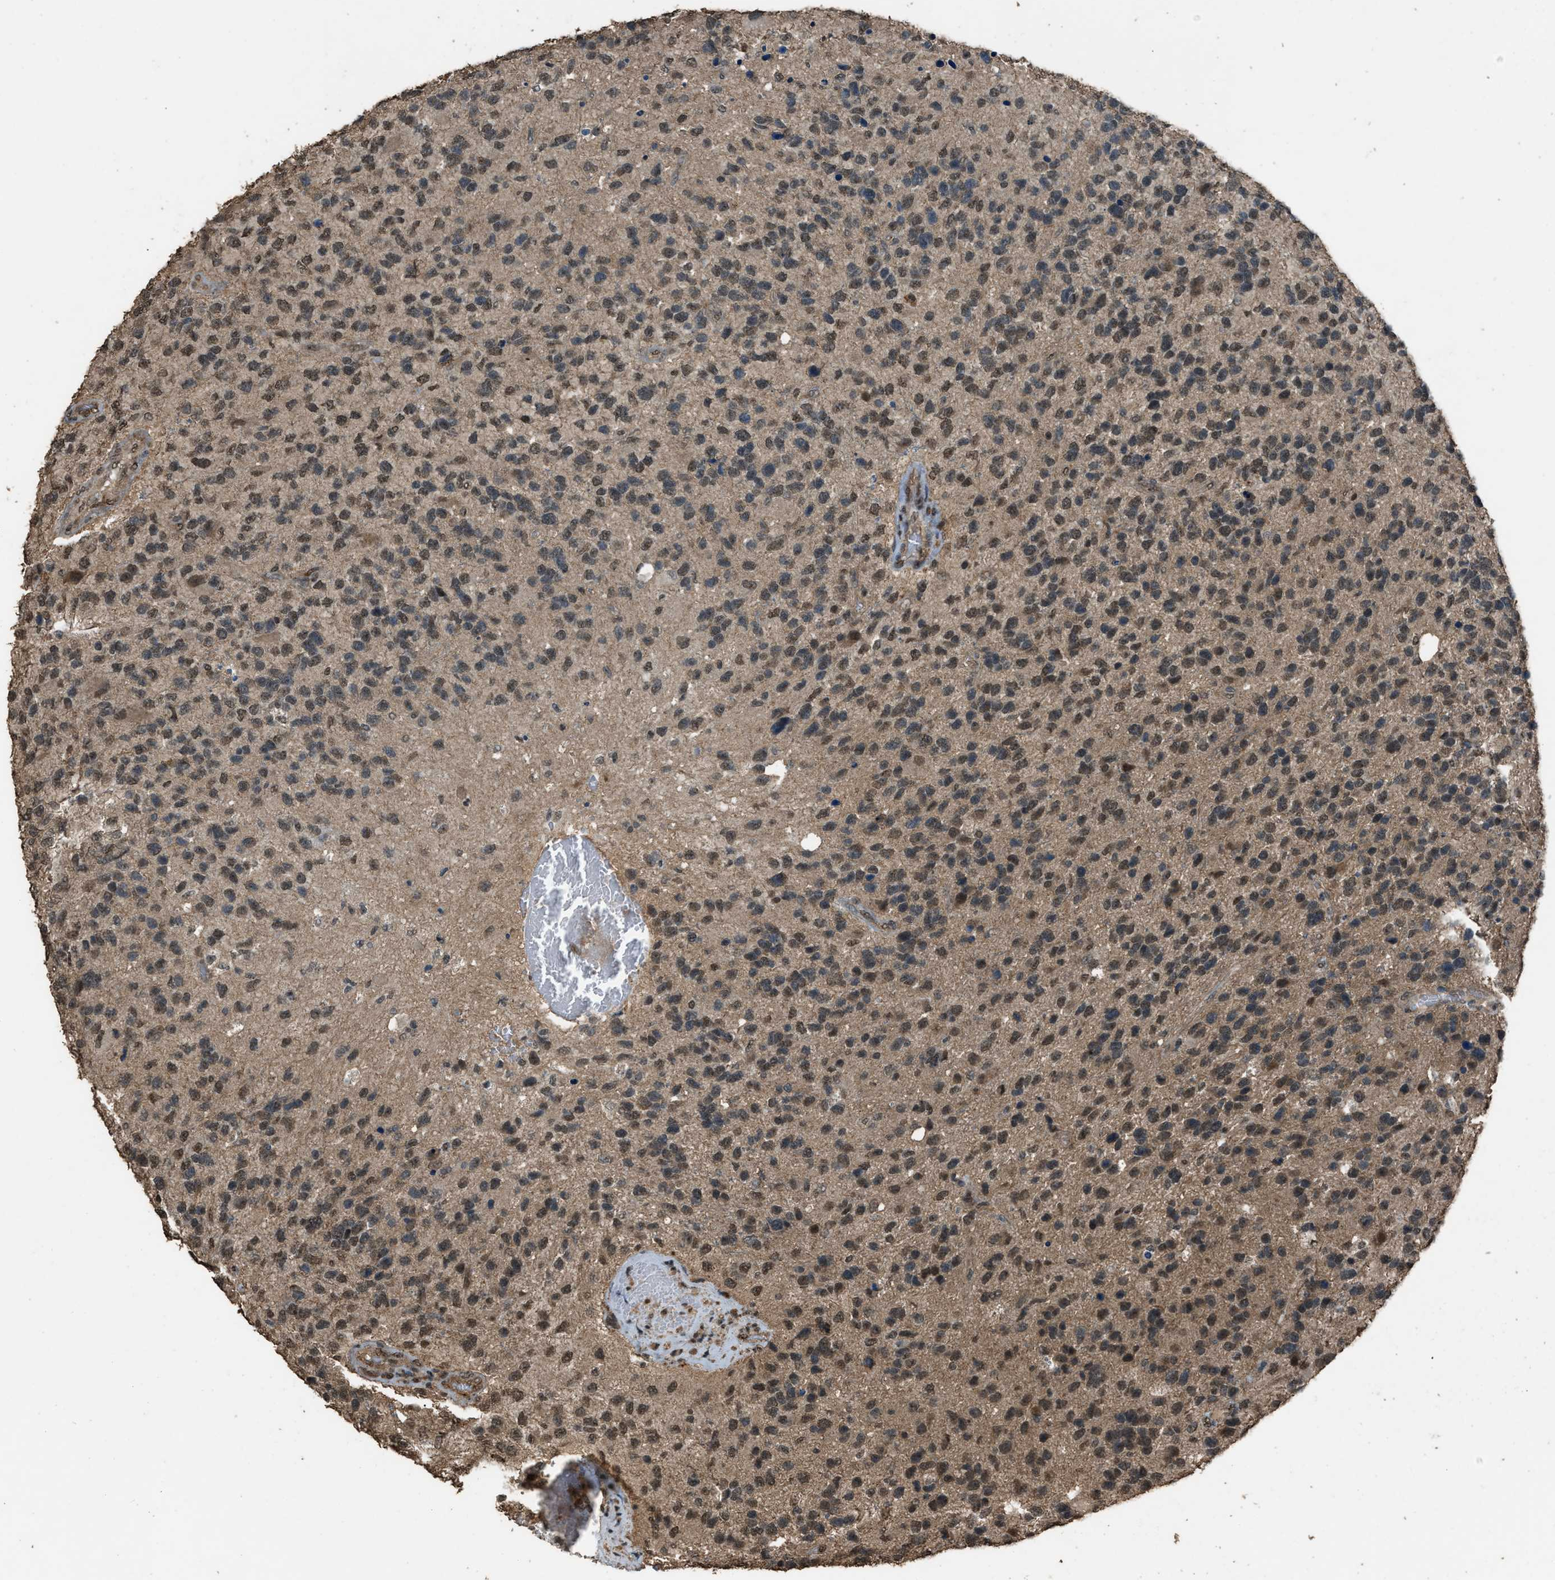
{"staining": {"intensity": "moderate", "quantity": ">75%", "location": "nuclear"}, "tissue": "glioma", "cell_type": "Tumor cells", "image_type": "cancer", "snomed": [{"axis": "morphology", "description": "Glioma, malignant, High grade"}, {"axis": "topography", "description": "Brain"}], "caption": "Malignant glioma (high-grade) tissue reveals moderate nuclear expression in about >75% of tumor cells", "gene": "SERTAD2", "patient": {"sex": "female", "age": 58}}